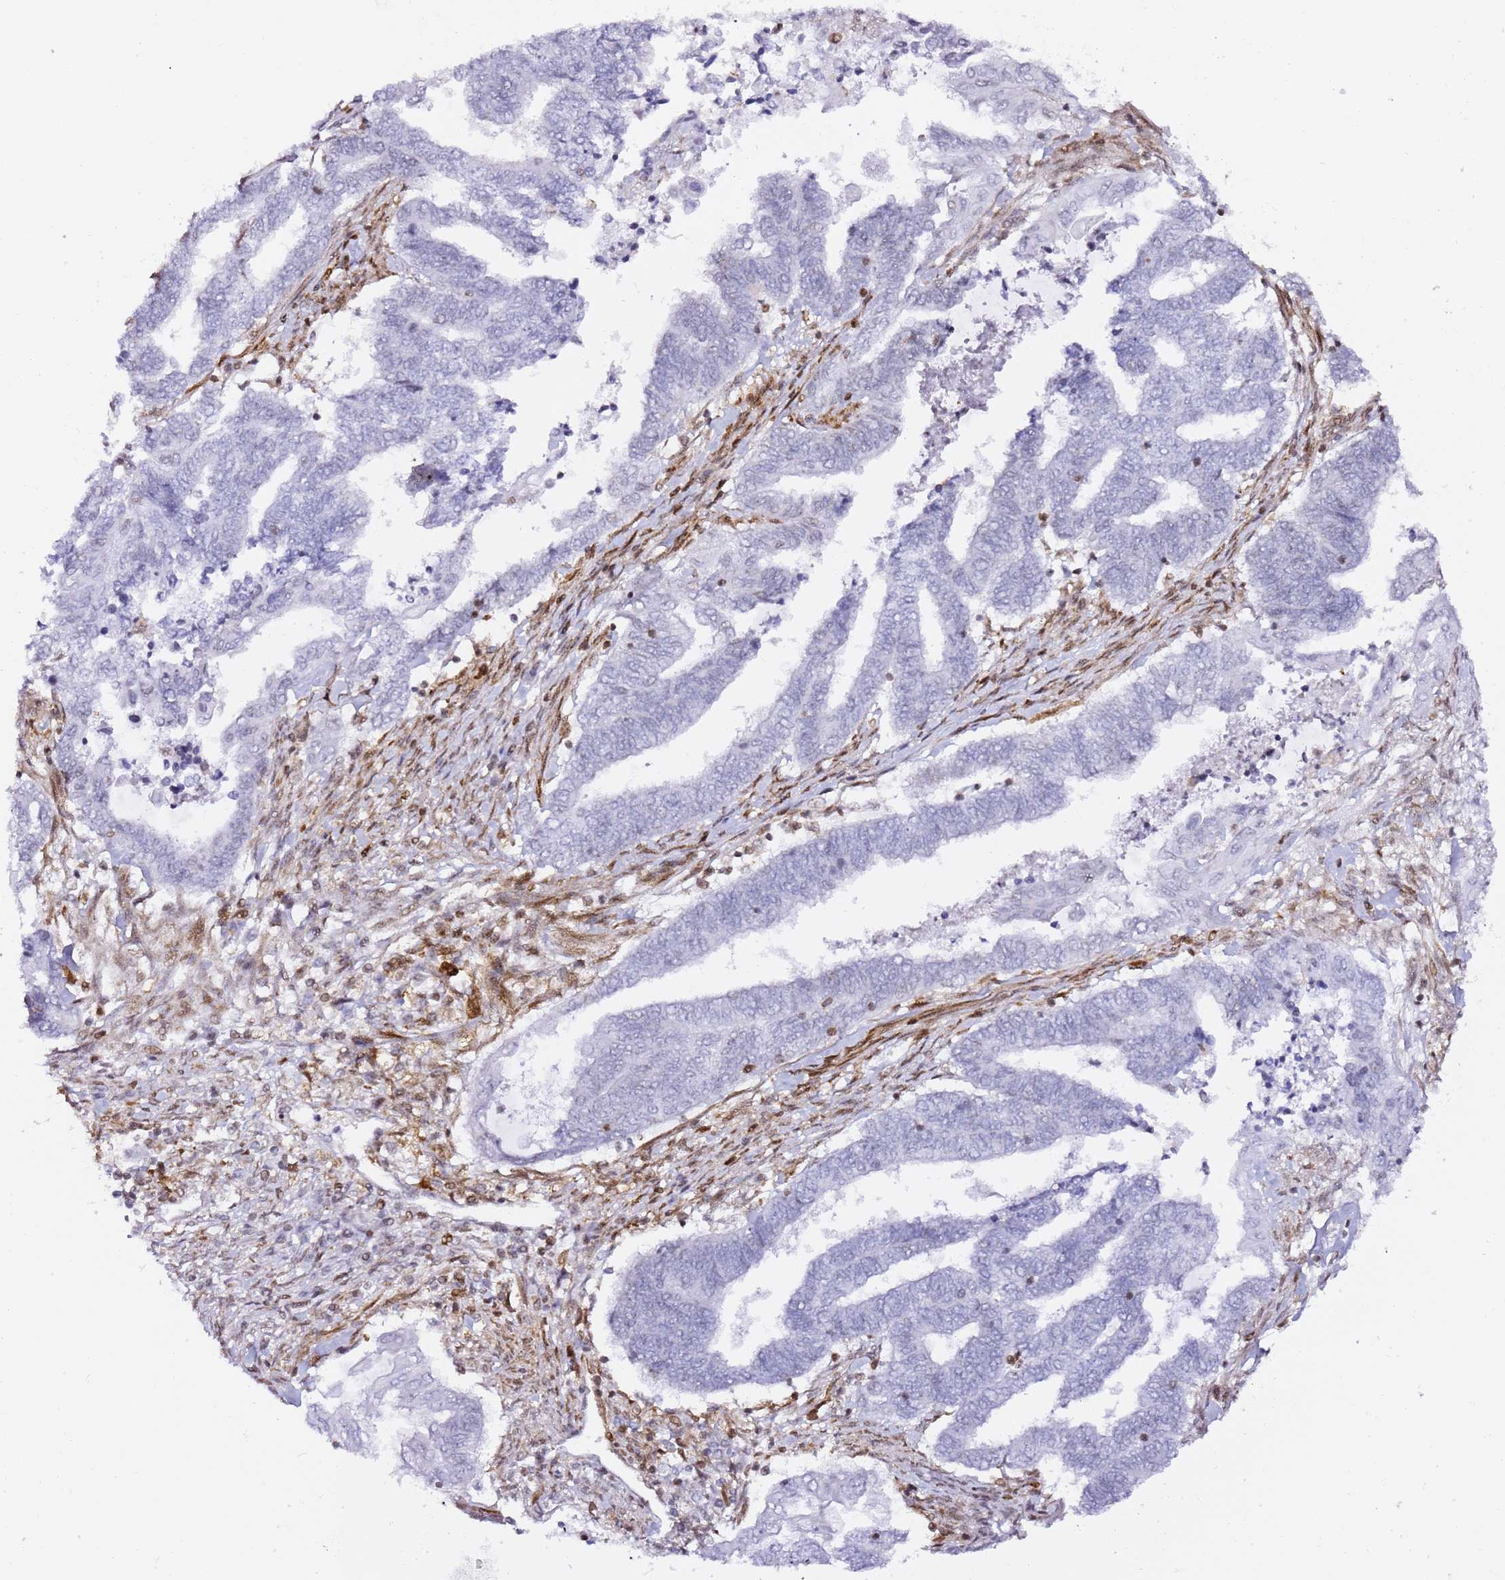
{"staining": {"intensity": "negative", "quantity": "none", "location": "none"}, "tissue": "endometrial cancer", "cell_type": "Tumor cells", "image_type": "cancer", "snomed": [{"axis": "morphology", "description": "Adenocarcinoma, NOS"}, {"axis": "topography", "description": "Uterus"}, {"axis": "topography", "description": "Endometrium"}], "caption": "A high-resolution micrograph shows immunohistochemistry (IHC) staining of endometrial cancer, which reveals no significant staining in tumor cells.", "gene": "GBP2", "patient": {"sex": "female", "age": 70}}